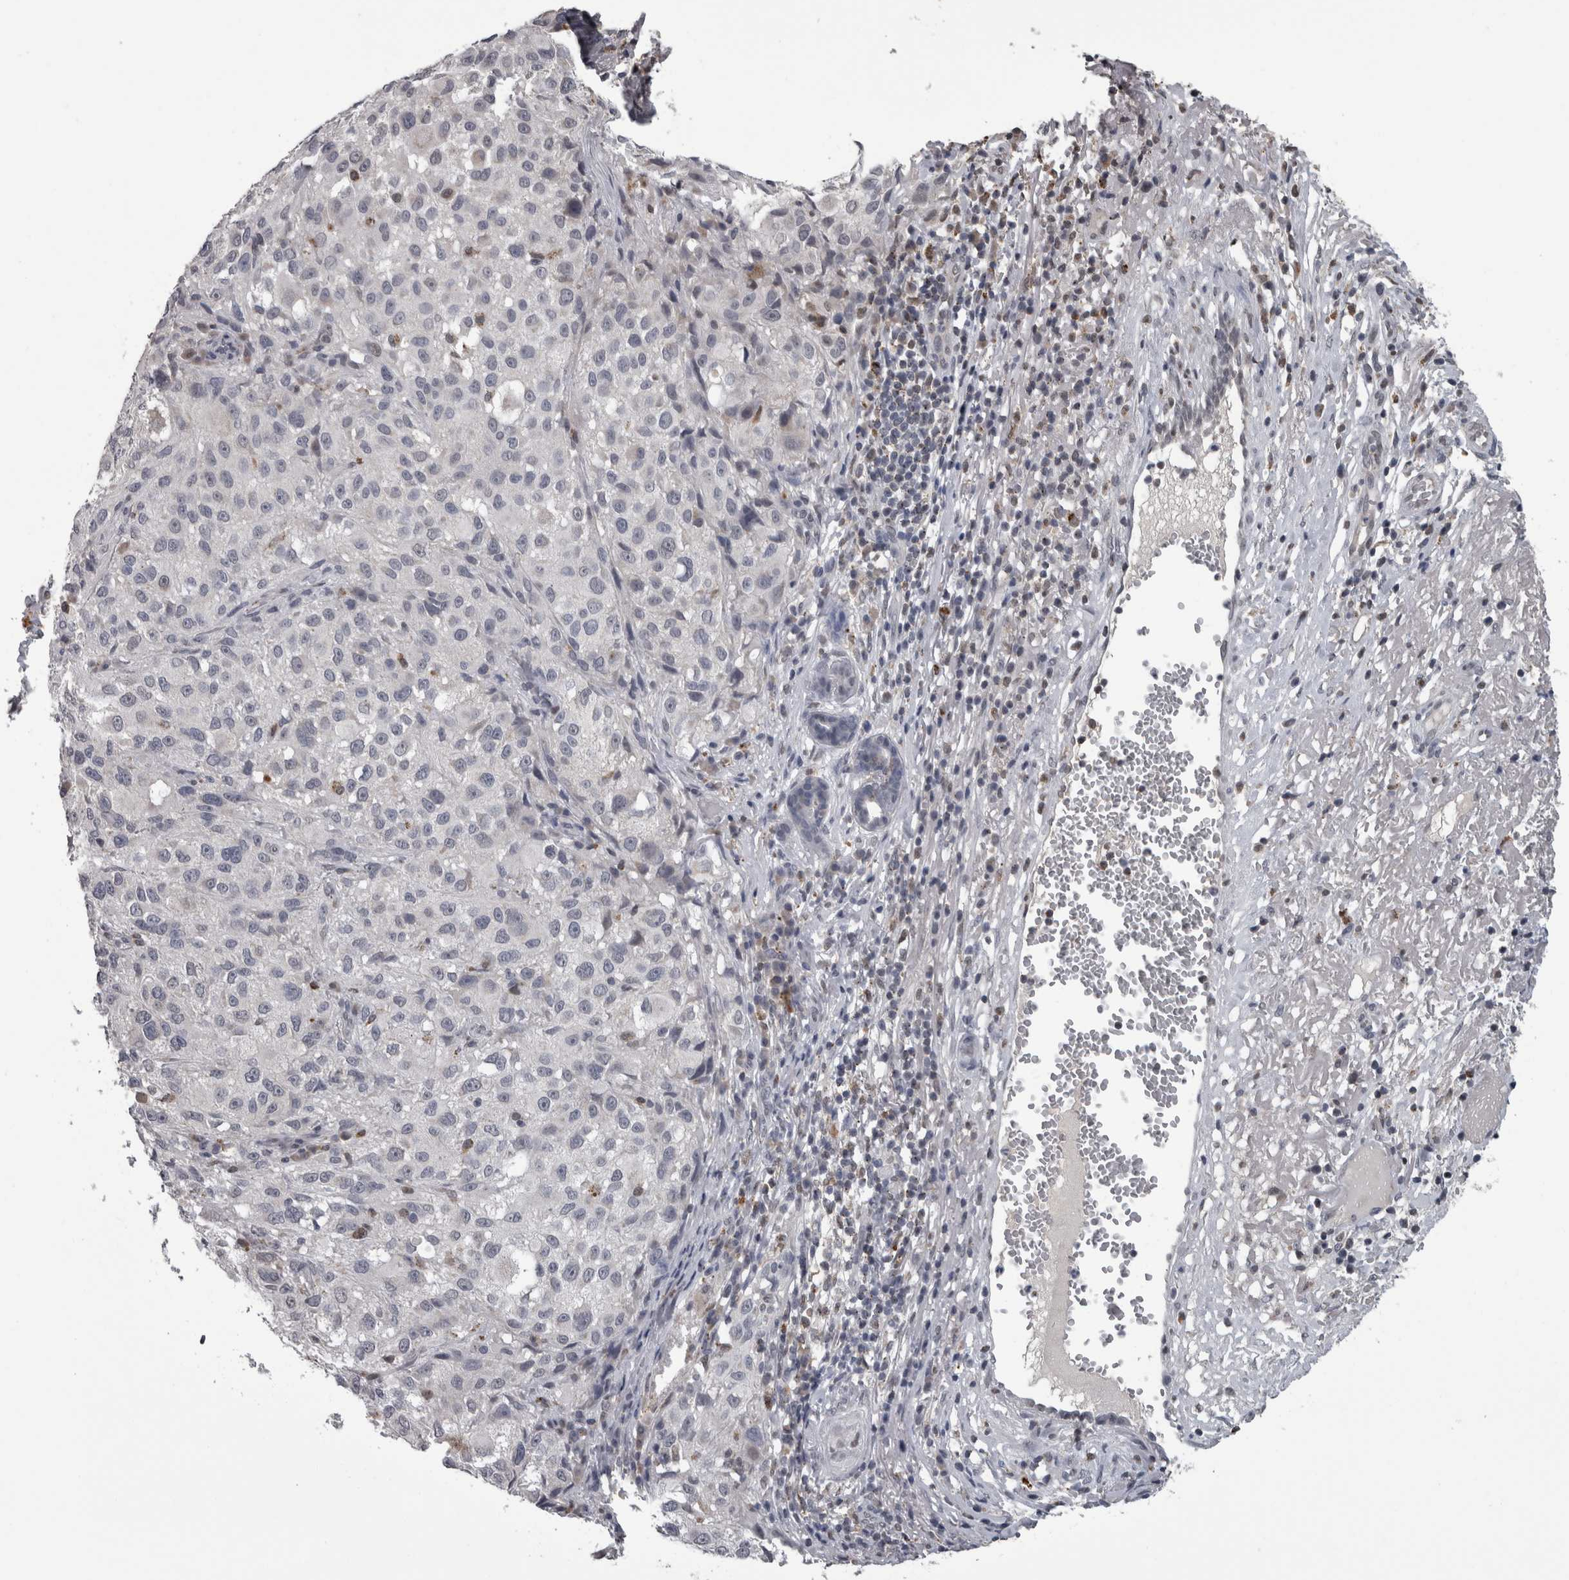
{"staining": {"intensity": "negative", "quantity": "none", "location": "none"}, "tissue": "melanoma", "cell_type": "Tumor cells", "image_type": "cancer", "snomed": [{"axis": "morphology", "description": "Necrosis, NOS"}, {"axis": "morphology", "description": "Malignant melanoma, NOS"}, {"axis": "topography", "description": "Skin"}], "caption": "Immunohistochemistry photomicrograph of malignant melanoma stained for a protein (brown), which displays no positivity in tumor cells. (DAB immunohistochemistry with hematoxylin counter stain).", "gene": "NAAA", "patient": {"sex": "female", "age": 87}}